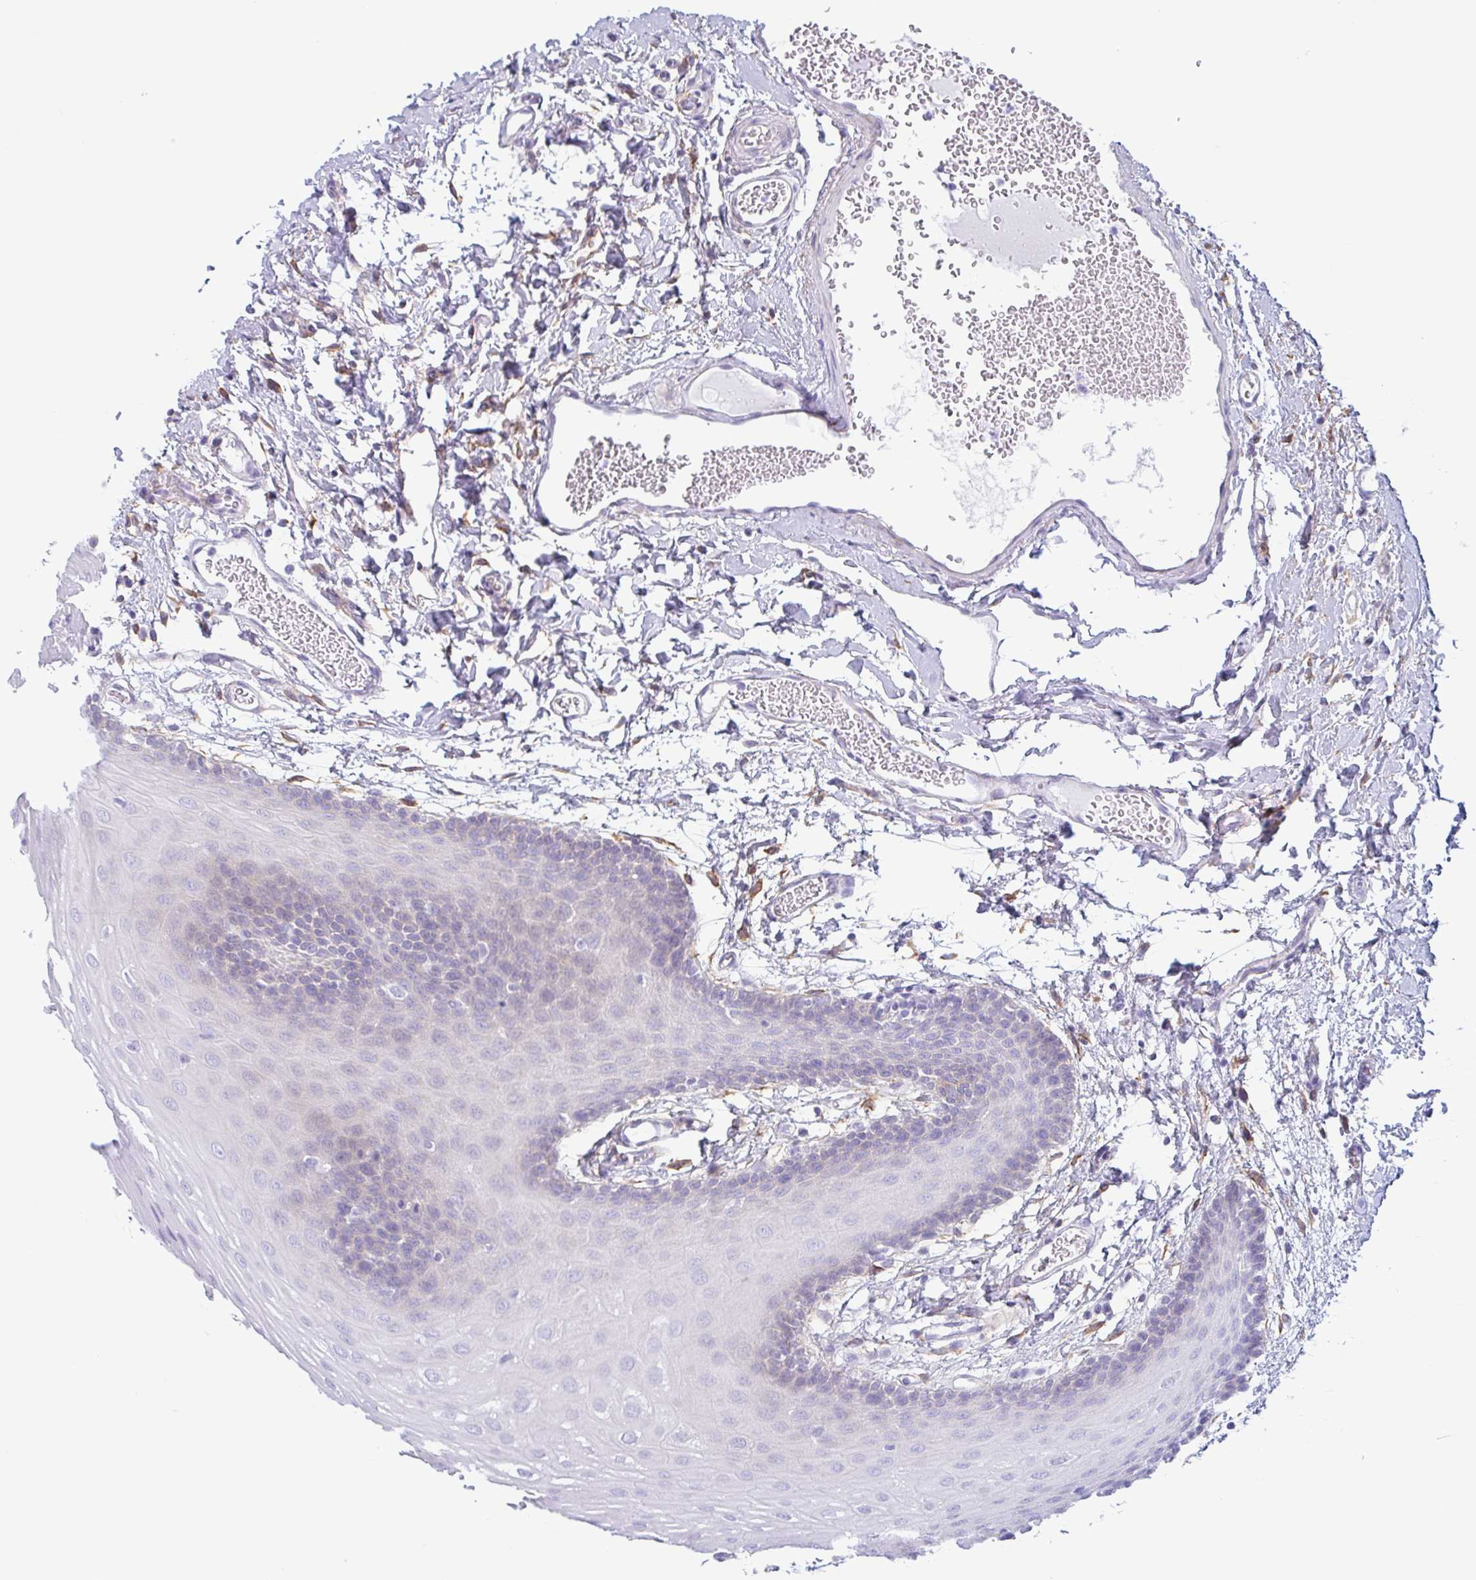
{"staining": {"intensity": "negative", "quantity": "none", "location": "none"}, "tissue": "oral mucosa", "cell_type": "Squamous epithelial cells", "image_type": "normal", "snomed": [{"axis": "morphology", "description": "Normal tissue, NOS"}, {"axis": "topography", "description": "Oral tissue"}, {"axis": "topography", "description": "Tounge, NOS"}], "caption": "Protein analysis of benign oral mucosa demonstrates no significant staining in squamous epithelial cells.", "gene": "MYH10", "patient": {"sex": "female", "age": 60}}